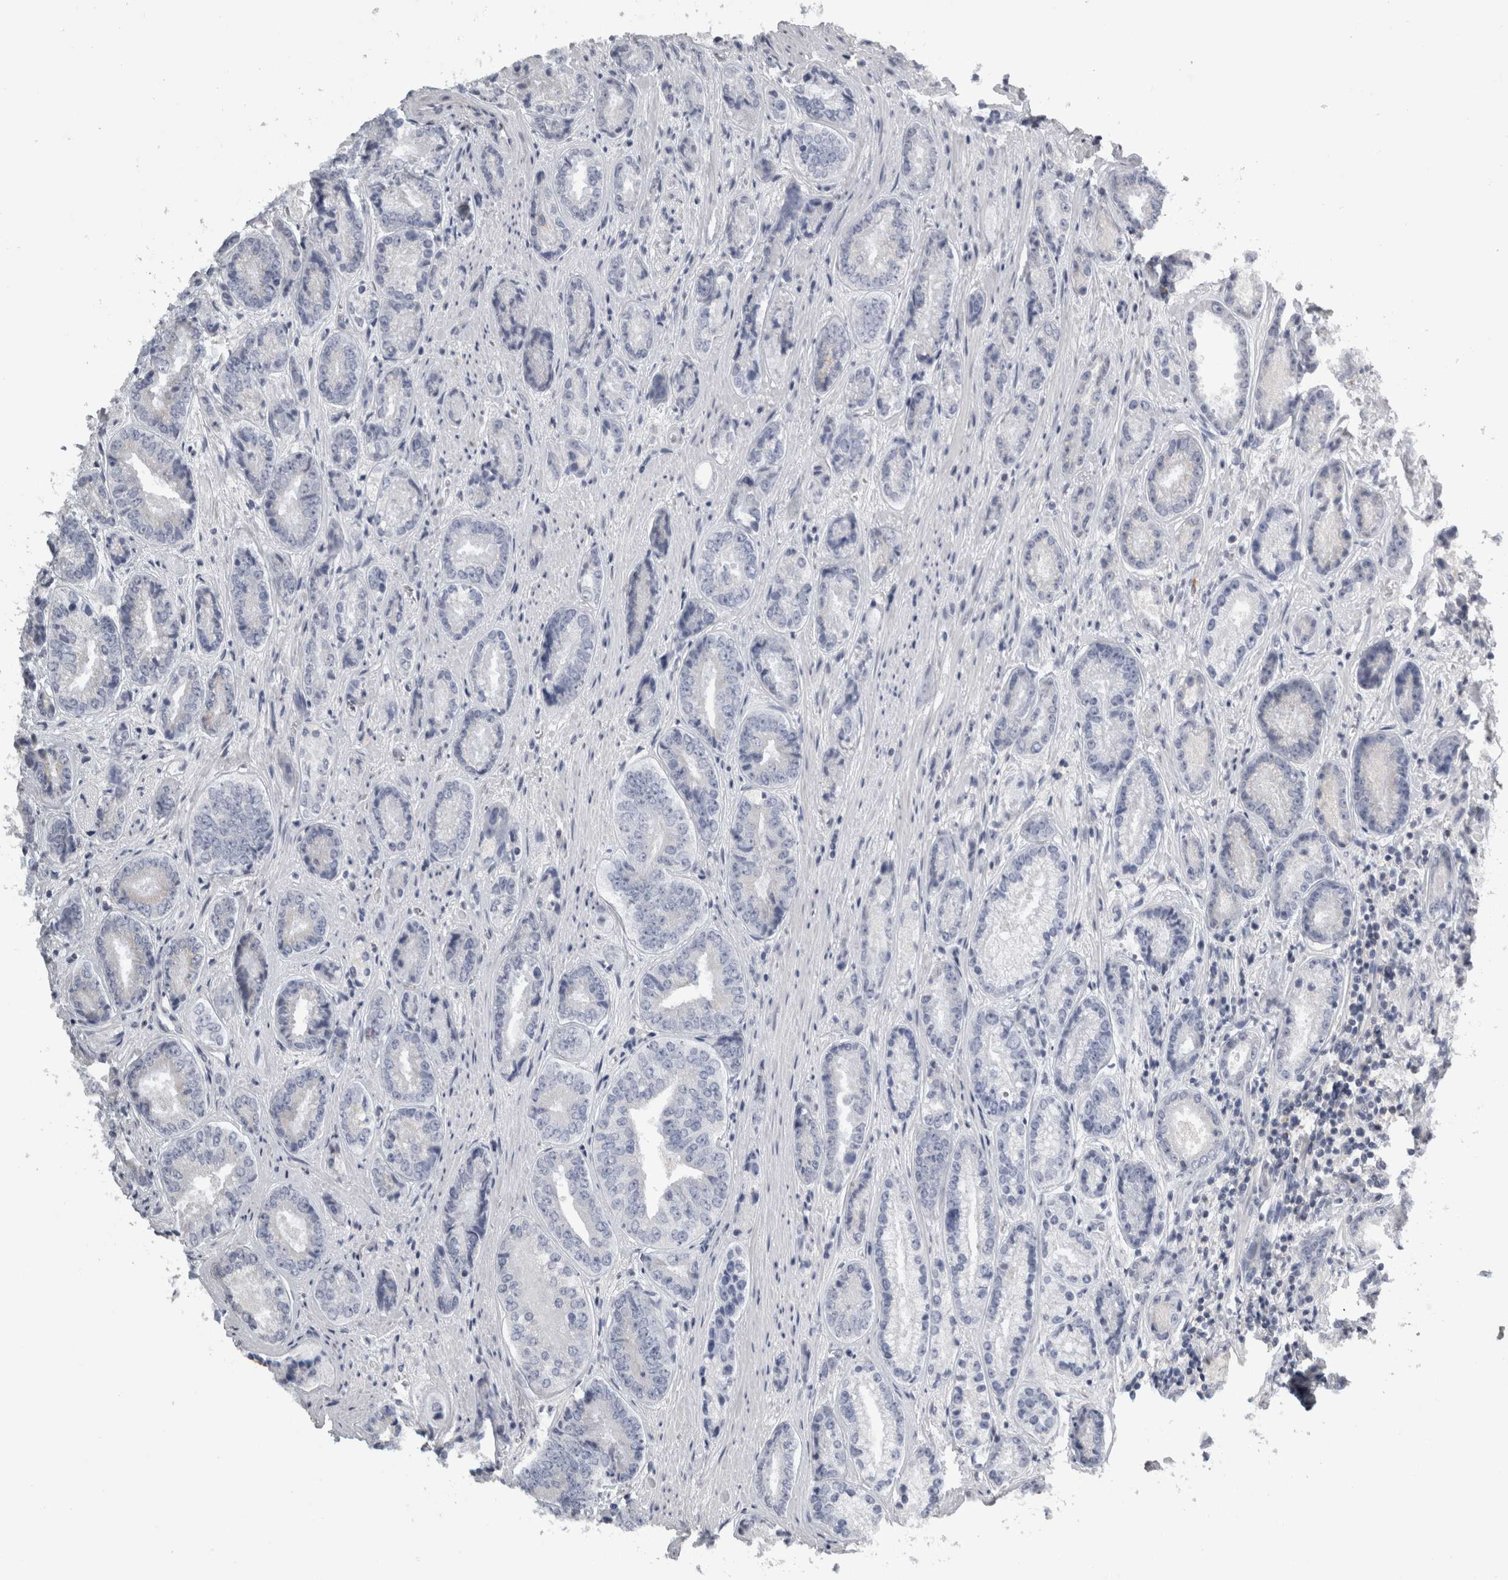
{"staining": {"intensity": "negative", "quantity": "none", "location": "none"}, "tissue": "prostate cancer", "cell_type": "Tumor cells", "image_type": "cancer", "snomed": [{"axis": "morphology", "description": "Adenocarcinoma, High grade"}, {"axis": "topography", "description": "Prostate"}], "caption": "The micrograph demonstrates no staining of tumor cells in adenocarcinoma (high-grade) (prostate).", "gene": "TCAP", "patient": {"sex": "male", "age": 61}}